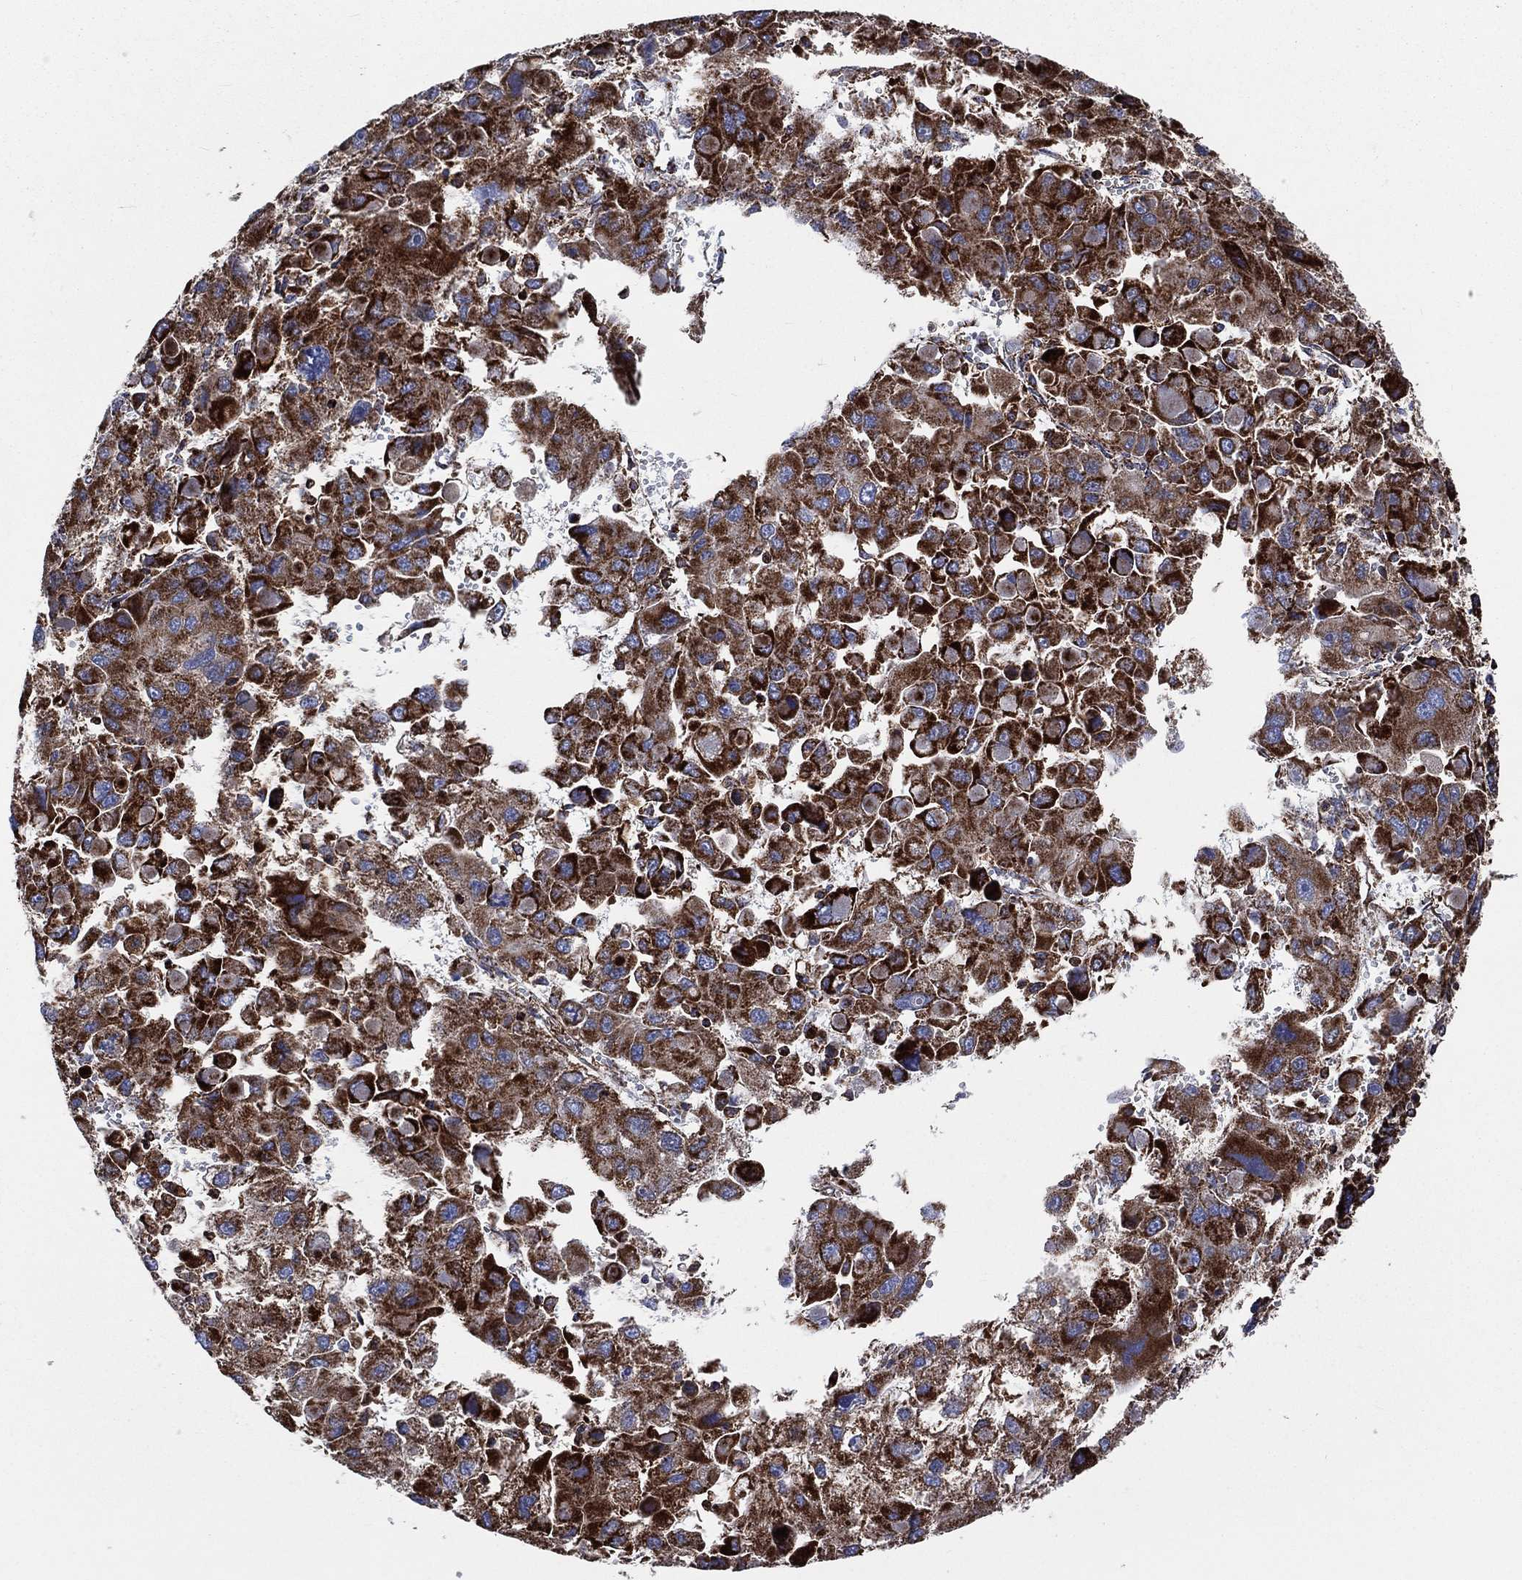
{"staining": {"intensity": "strong", "quantity": ">75%", "location": "cytoplasmic/membranous"}, "tissue": "liver cancer", "cell_type": "Tumor cells", "image_type": "cancer", "snomed": [{"axis": "morphology", "description": "Carcinoma, Hepatocellular, NOS"}, {"axis": "topography", "description": "Liver"}], "caption": "There is high levels of strong cytoplasmic/membranous positivity in tumor cells of liver cancer (hepatocellular carcinoma), as demonstrated by immunohistochemical staining (brown color).", "gene": "ANKRD37", "patient": {"sex": "female", "age": 41}}